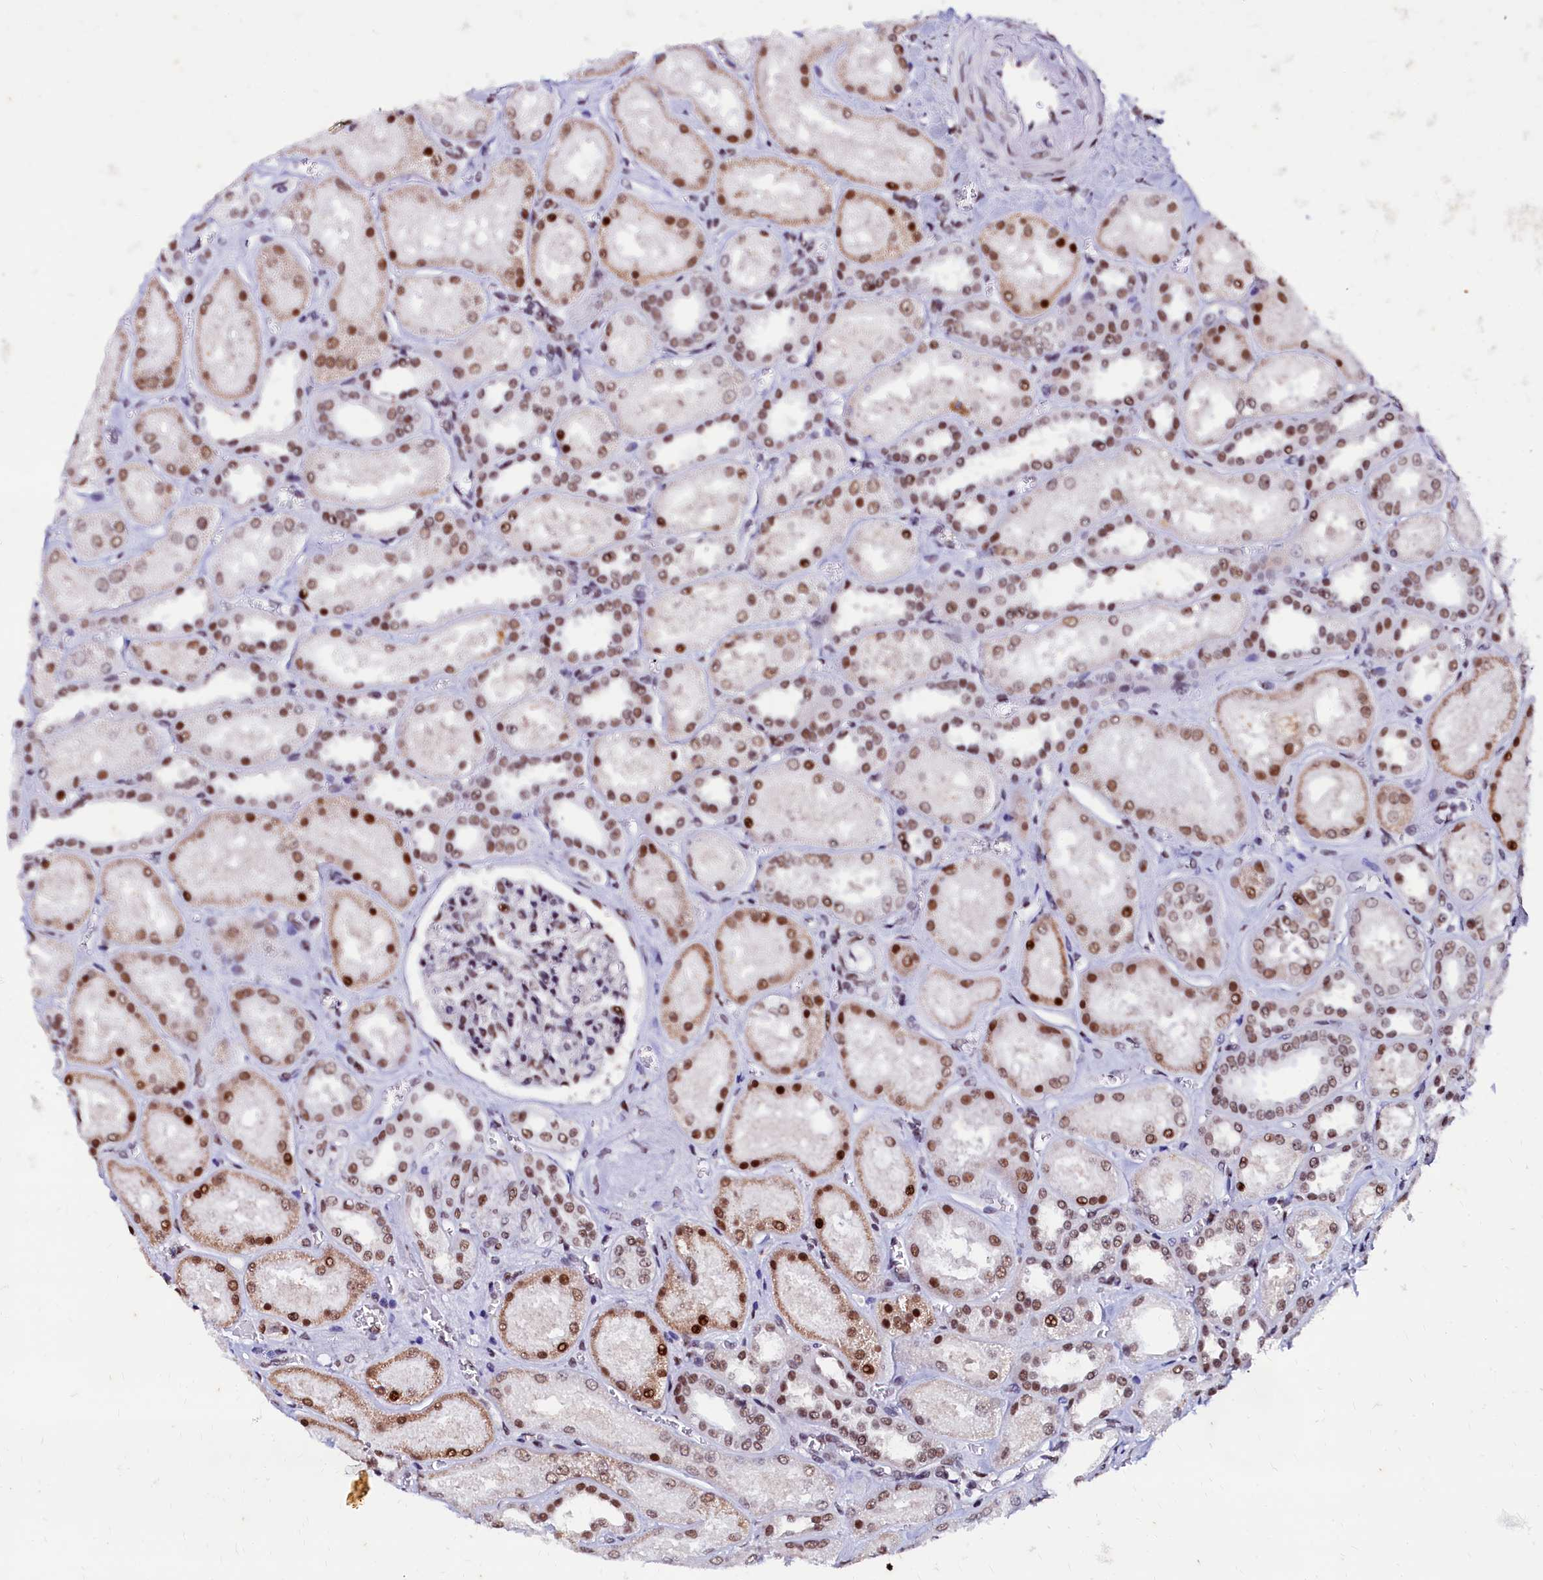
{"staining": {"intensity": "moderate", "quantity": "25%-75%", "location": "nuclear"}, "tissue": "kidney", "cell_type": "Cells in glomeruli", "image_type": "normal", "snomed": [{"axis": "morphology", "description": "Normal tissue, NOS"}, {"axis": "morphology", "description": "Adenocarcinoma, NOS"}, {"axis": "topography", "description": "Kidney"}], "caption": "Immunohistochemical staining of unremarkable kidney reveals moderate nuclear protein staining in approximately 25%-75% of cells in glomeruli. (DAB IHC, brown staining for protein, blue staining for nuclei).", "gene": "CPSF7", "patient": {"sex": "female", "age": 68}}